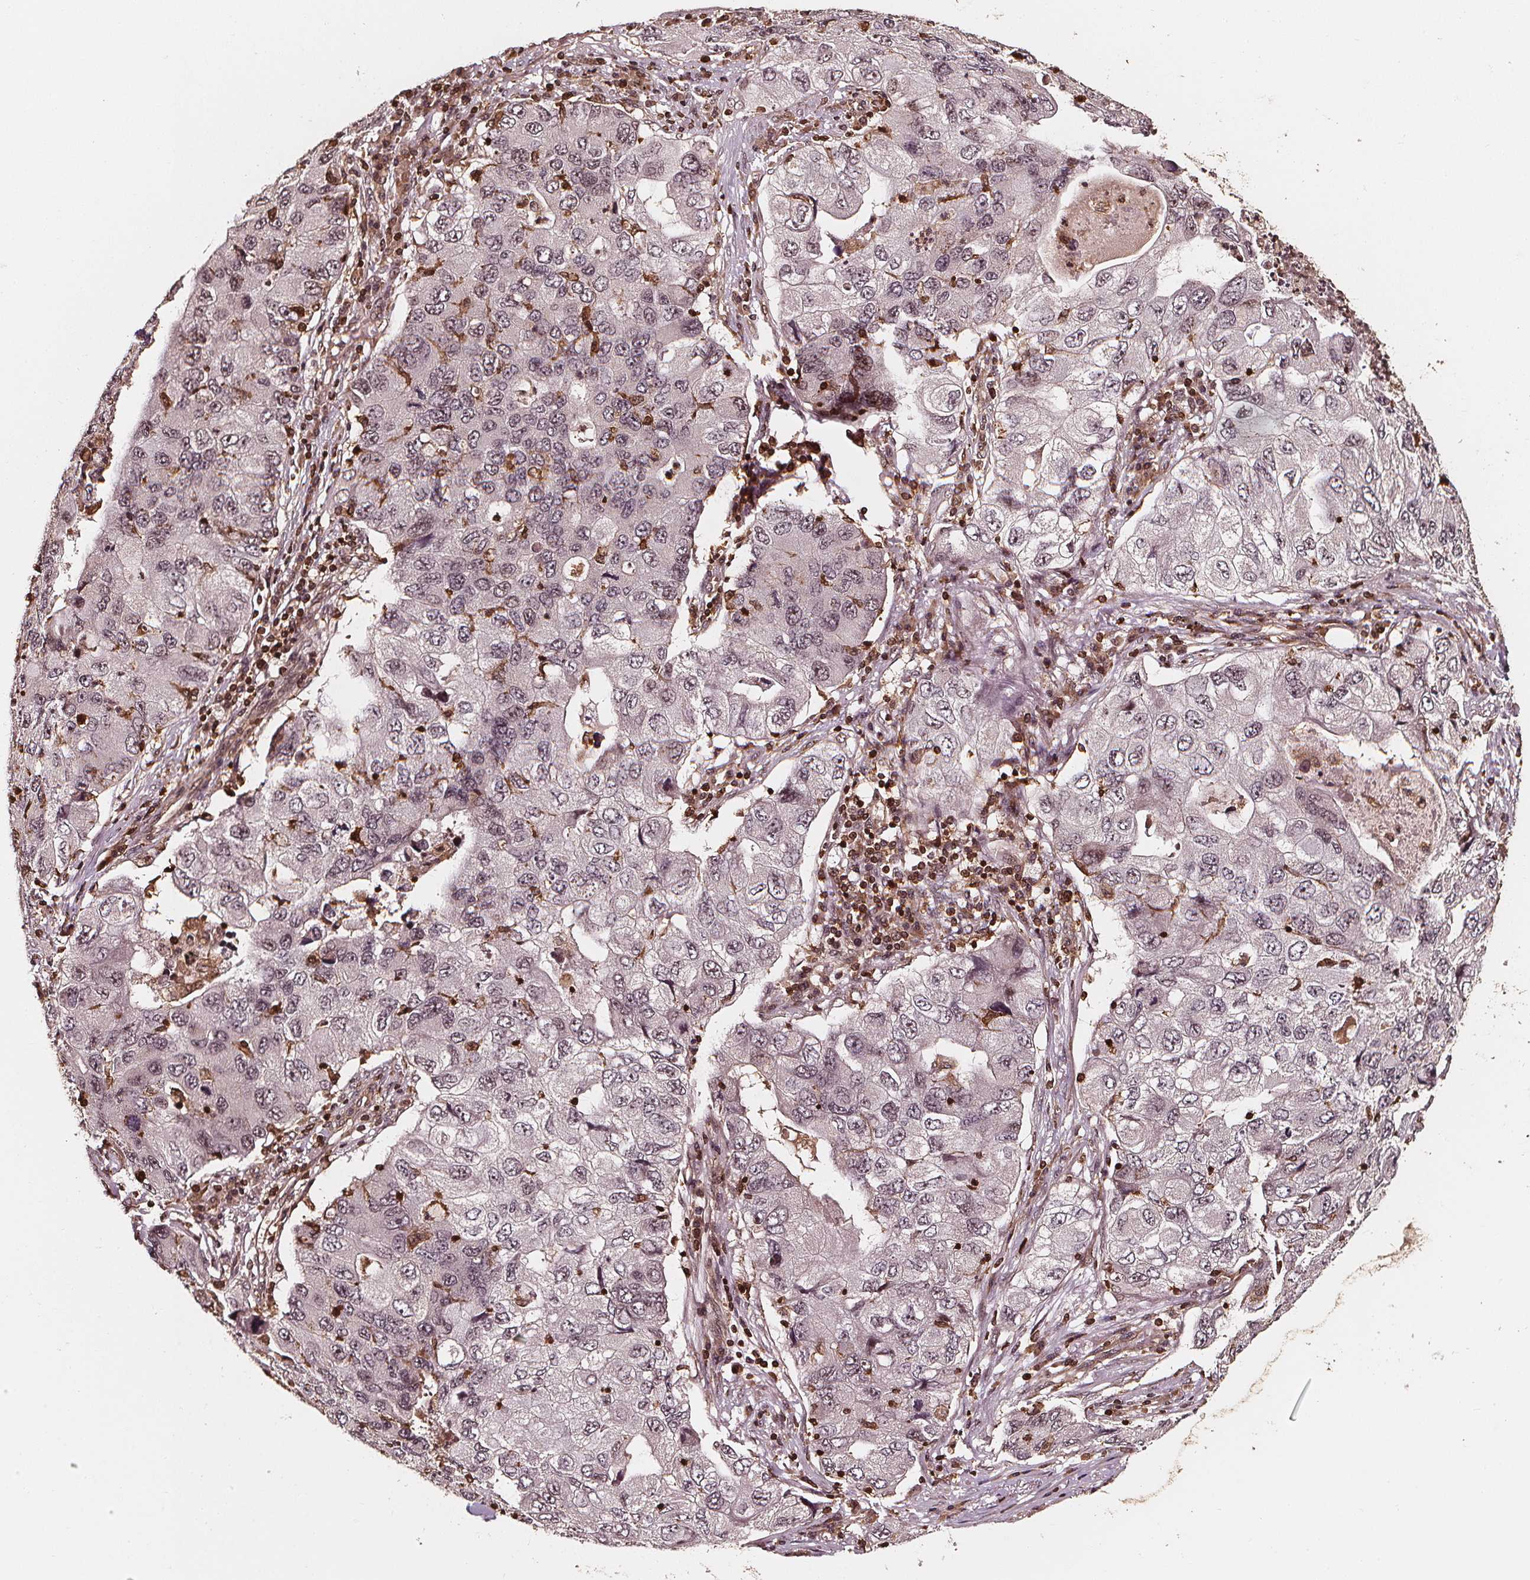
{"staining": {"intensity": "negative", "quantity": "none", "location": "none"}, "tissue": "lung cancer", "cell_type": "Tumor cells", "image_type": "cancer", "snomed": [{"axis": "morphology", "description": "Adenocarcinoma, NOS"}, {"axis": "morphology", "description": "Adenocarcinoma, metastatic, NOS"}, {"axis": "topography", "description": "Lymph node"}, {"axis": "topography", "description": "Lung"}], "caption": "Tumor cells are negative for brown protein staining in metastatic adenocarcinoma (lung).", "gene": "EXOSC9", "patient": {"sex": "female", "age": 54}}